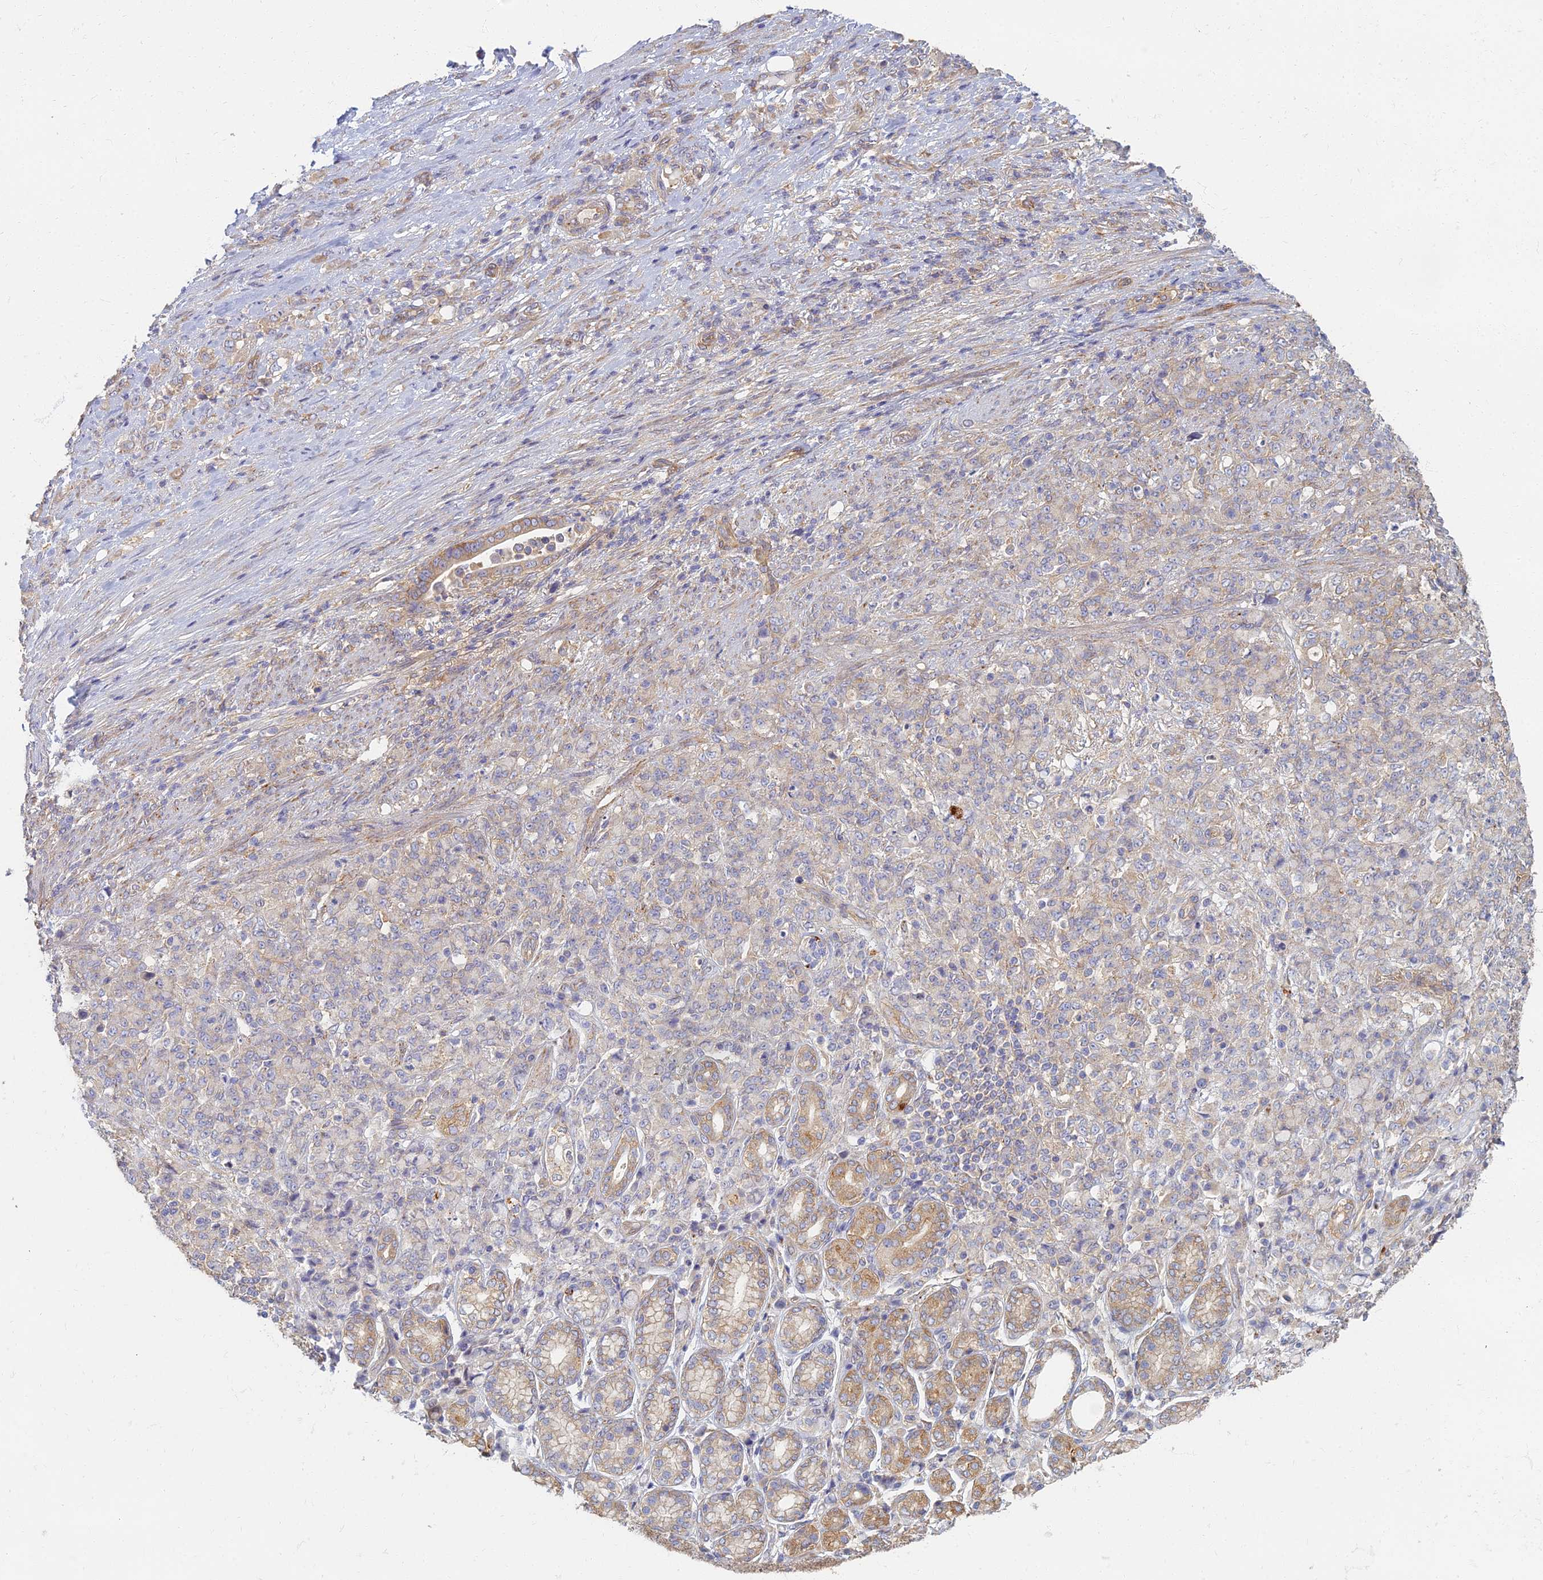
{"staining": {"intensity": "weak", "quantity": "25%-75%", "location": "cytoplasmic/membranous"}, "tissue": "stomach cancer", "cell_type": "Tumor cells", "image_type": "cancer", "snomed": [{"axis": "morphology", "description": "Adenocarcinoma, NOS"}, {"axis": "topography", "description": "Stomach"}], "caption": "Brown immunohistochemical staining in stomach cancer reveals weak cytoplasmic/membranous staining in approximately 25%-75% of tumor cells.", "gene": "RBSN", "patient": {"sex": "female", "age": 79}}